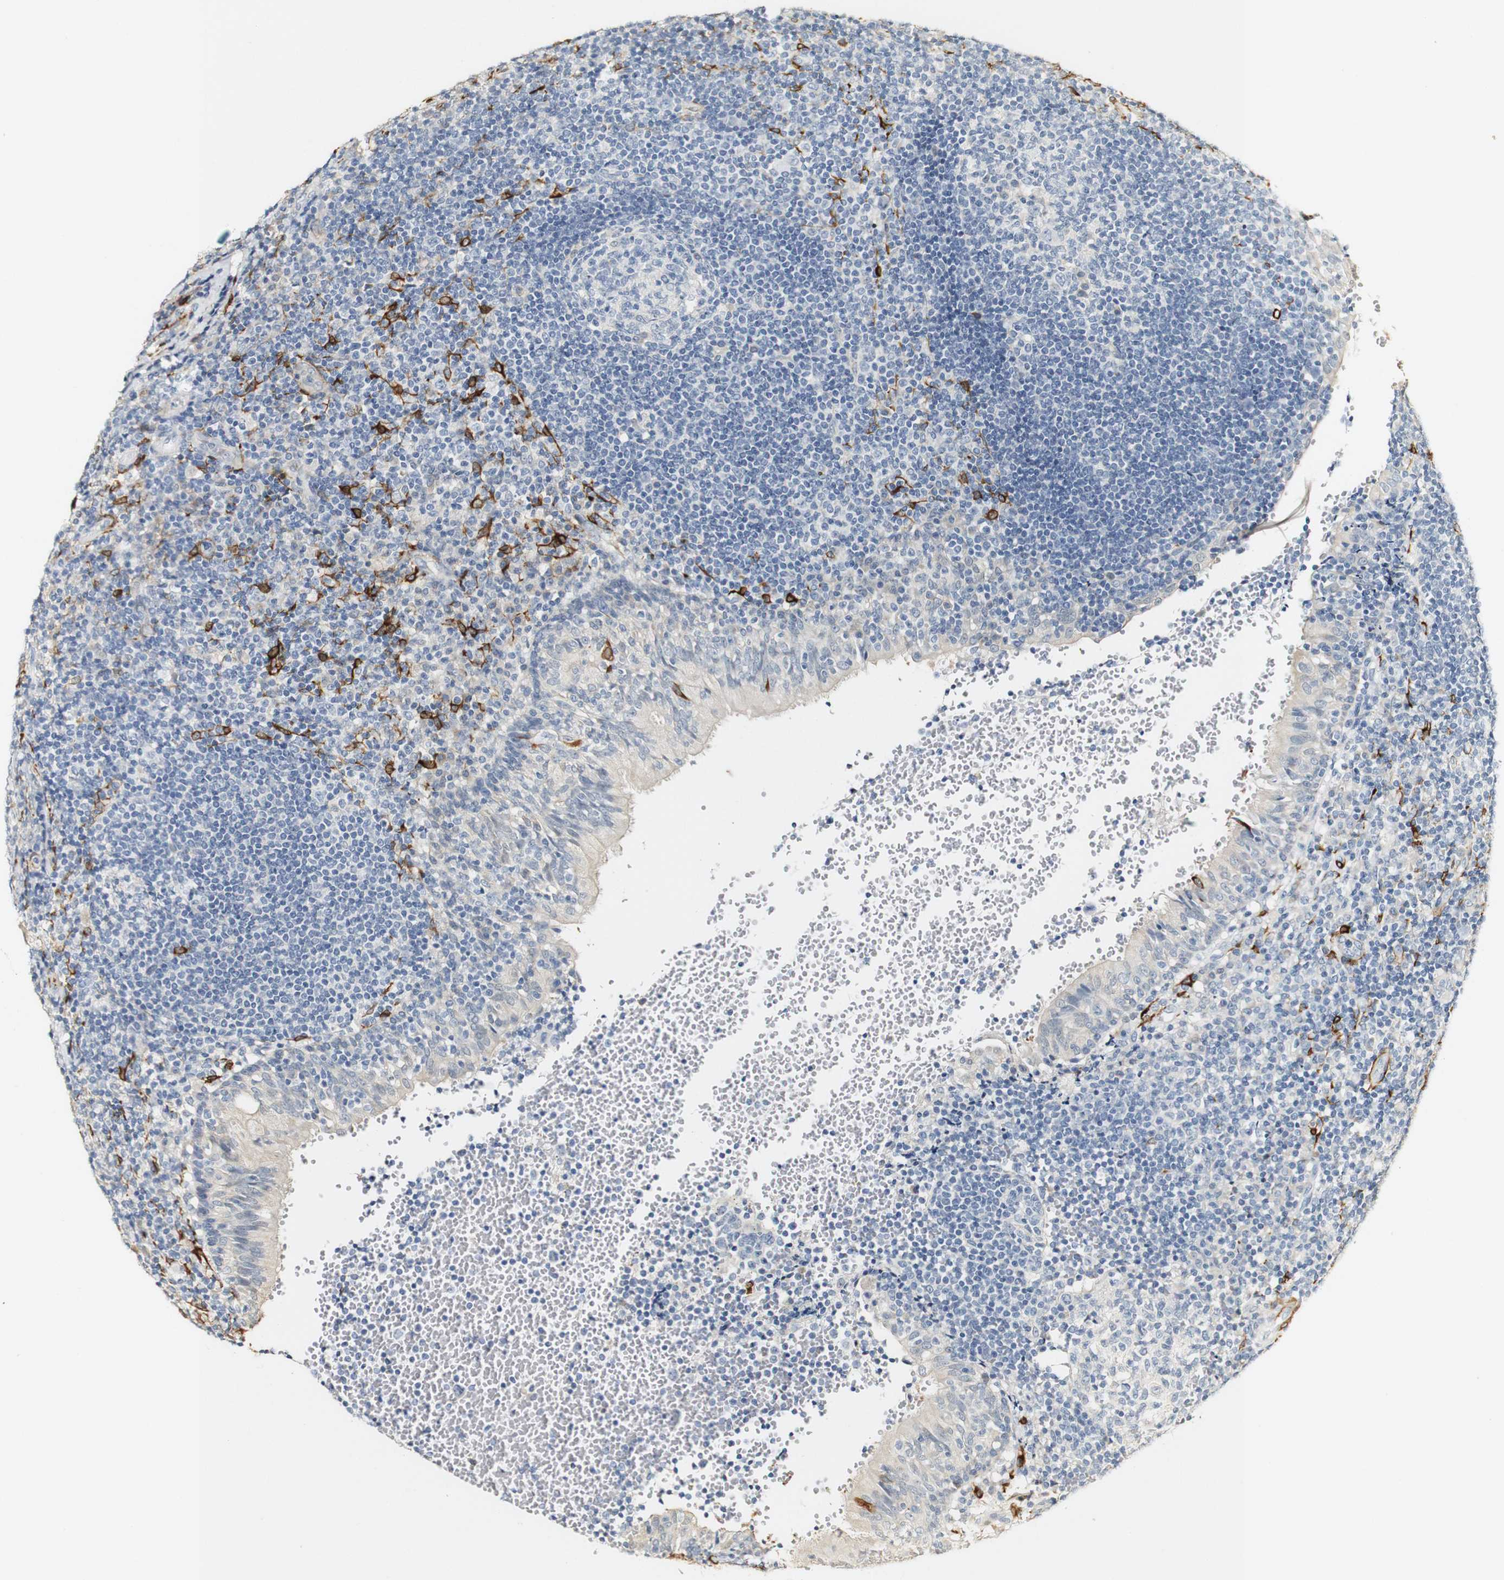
{"staining": {"intensity": "weak", "quantity": "<25%", "location": "cytoplasmic/membranous"}, "tissue": "tonsil", "cell_type": "Germinal center cells", "image_type": "normal", "snomed": [{"axis": "morphology", "description": "Normal tissue, NOS"}, {"axis": "topography", "description": "Tonsil"}], "caption": "Immunohistochemical staining of unremarkable tonsil demonstrates no significant staining in germinal center cells. Brightfield microscopy of immunohistochemistry stained with DAB (brown) and hematoxylin (blue), captured at high magnification.", "gene": "FMO3", "patient": {"sex": "female", "age": 40}}